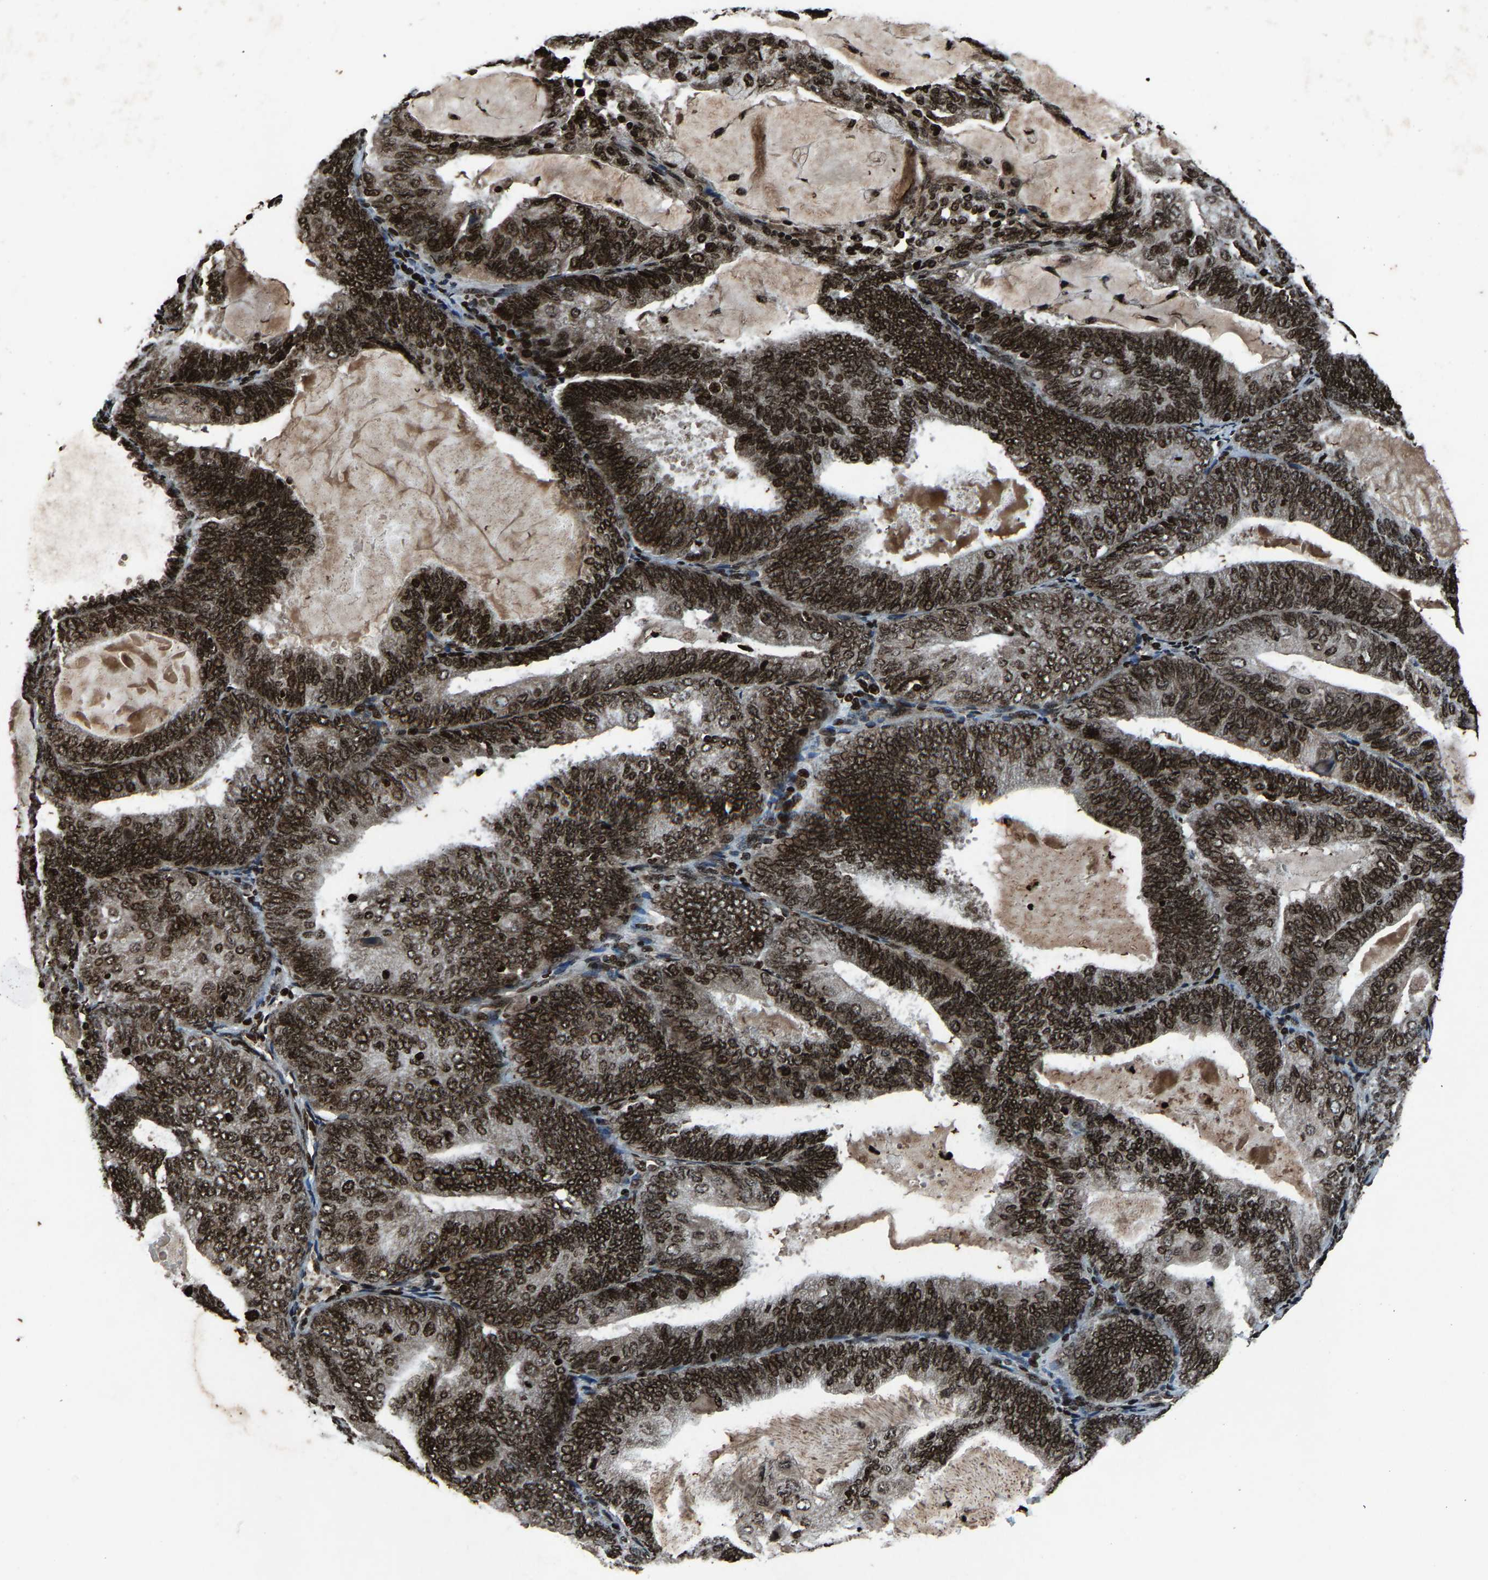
{"staining": {"intensity": "strong", "quantity": ">75%", "location": "nuclear"}, "tissue": "endometrial cancer", "cell_type": "Tumor cells", "image_type": "cancer", "snomed": [{"axis": "morphology", "description": "Adenocarcinoma, NOS"}, {"axis": "topography", "description": "Endometrium"}], "caption": "A brown stain shows strong nuclear expression of a protein in human endometrial cancer tumor cells. Immunohistochemistry (ihc) stains the protein in brown and the nuclei are stained blue.", "gene": "H4C1", "patient": {"sex": "female", "age": 81}}